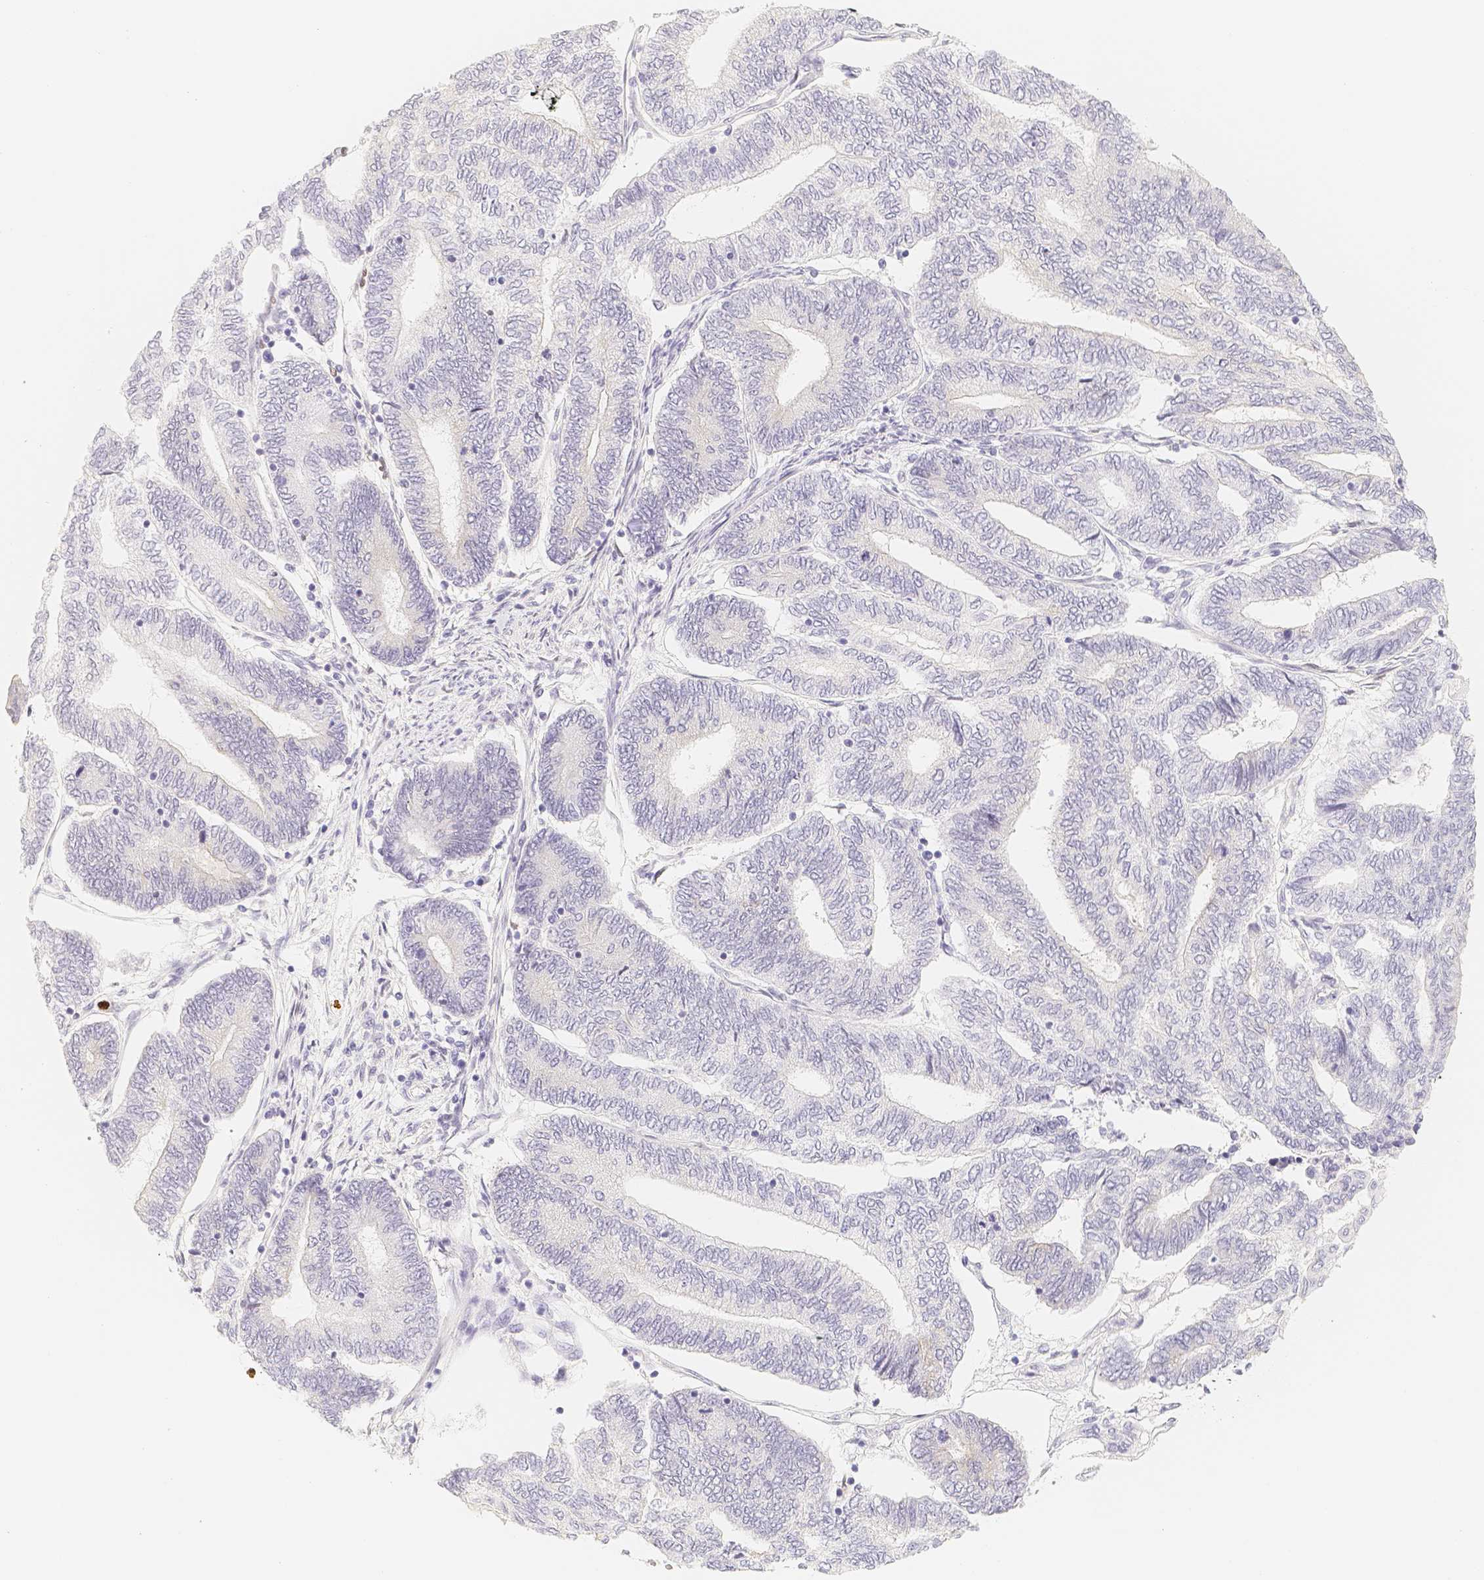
{"staining": {"intensity": "negative", "quantity": "none", "location": "none"}, "tissue": "endometrial cancer", "cell_type": "Tumor cells", "image_type": "cancer", "snomed": [{"axis": "morphology", "description": "Adenocarcinoma, NOS"}, {"axis": "topography", "description": "Uterus"}, {"axis": "topography", "description": "Endometrium"}], "caption": "Histopathology image shows no protein positivity in tumor cells of endometrial cancer (adenocarcinoma) tissue.", "gene": "PADI4", "patient": {"sex": "female", "age": 70}}